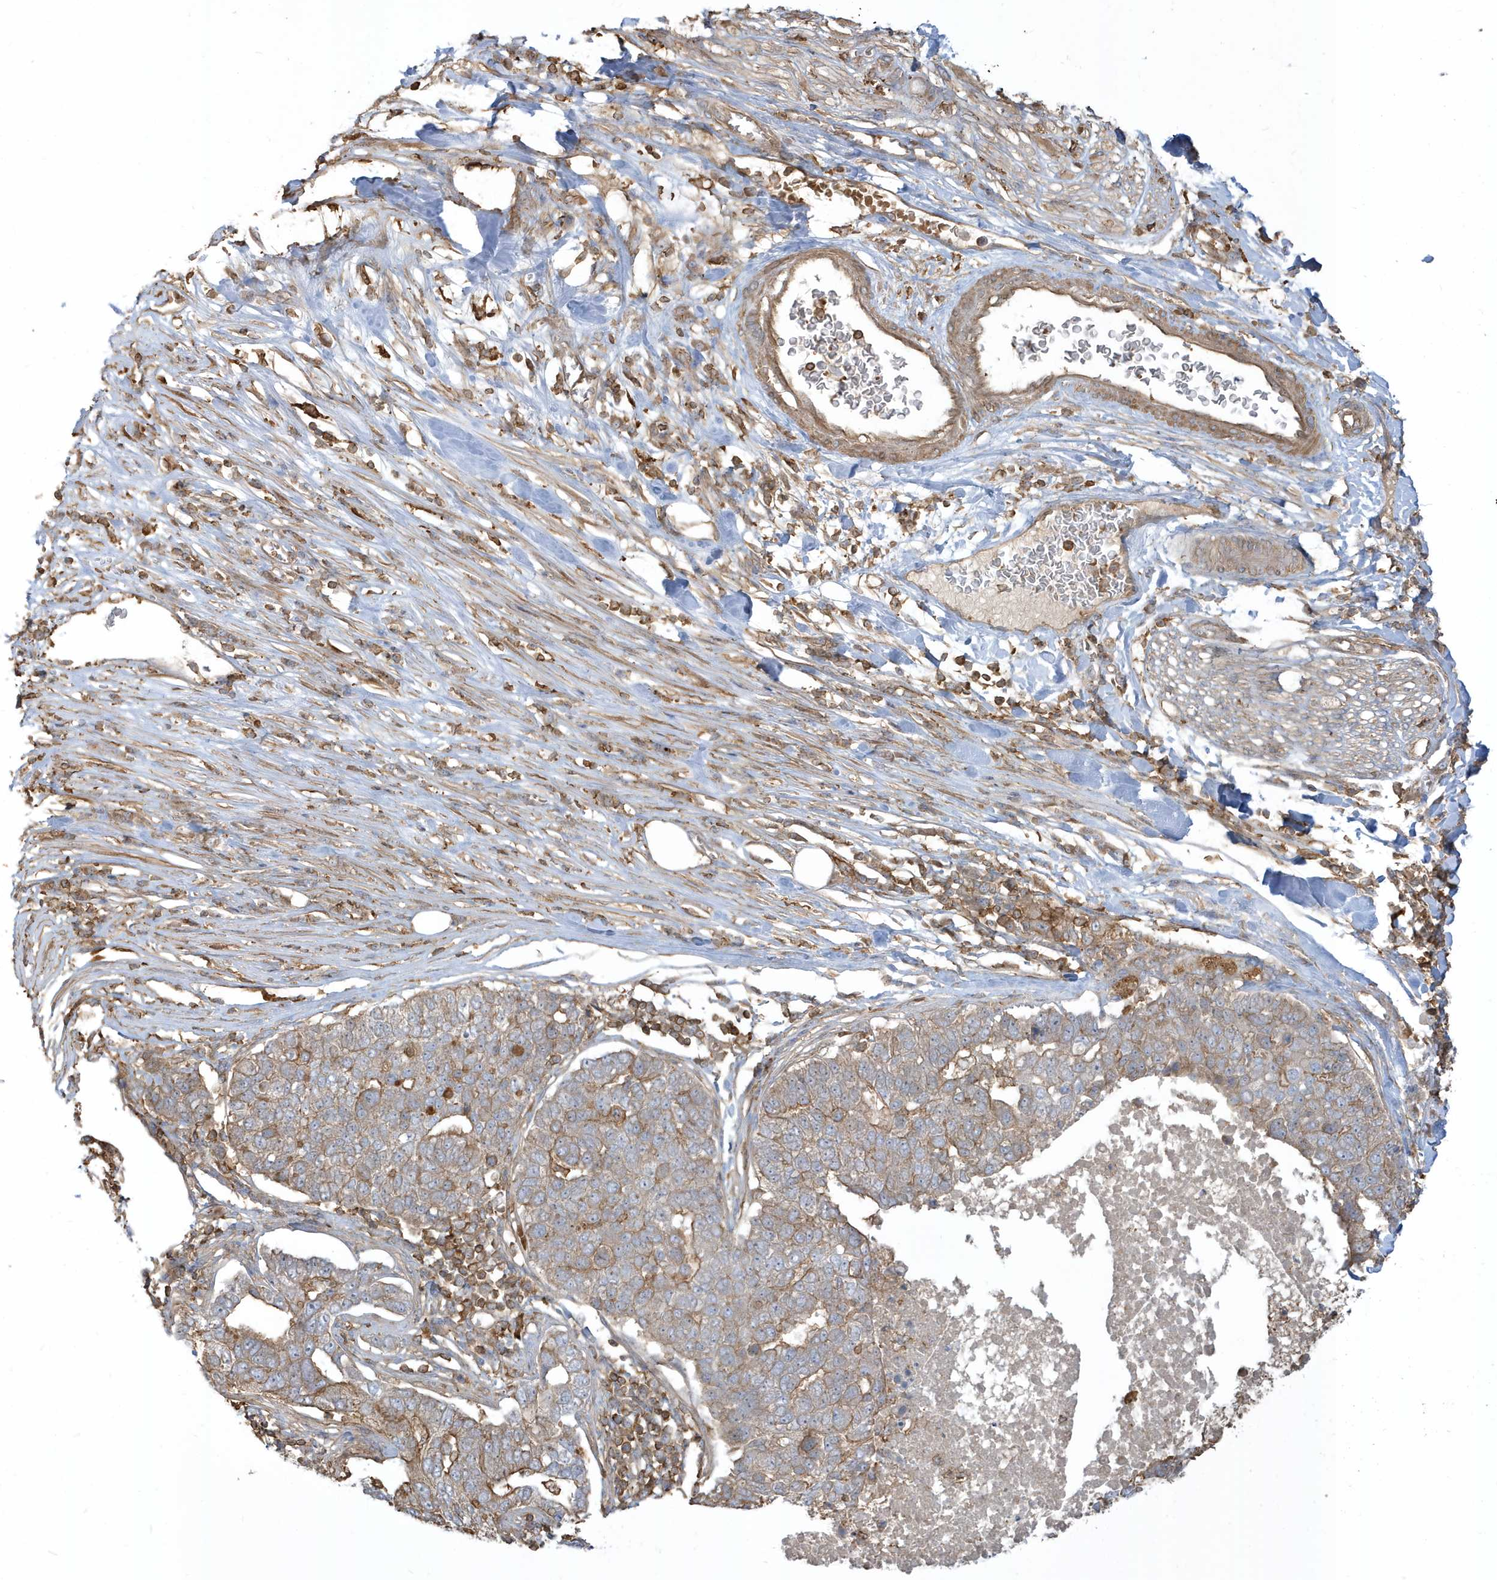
{"staining": {"intensity": "weak", "quantity": ">75%", "location": "cytoplasmic/membranous"}, "tissue": "pancreatic cancer", "cell_type": "Tumor cells", "image_type": "cancer", "snomed": [{"axis": "morphology", "description": "Adenocarcinoma, NOS"}, {"axis": "topography", "description": "Pancreas"}], "caption": "Pancreatic cancer stained with DAB (3,3'-diaminobenzidine) immunohistochemistry displays low levels of weak cytoplasmic/membranous expression in approximately >75% of tumor cells.", "gene": "ZBTB8A", "patient": {"sex": "female", "age": 61}}